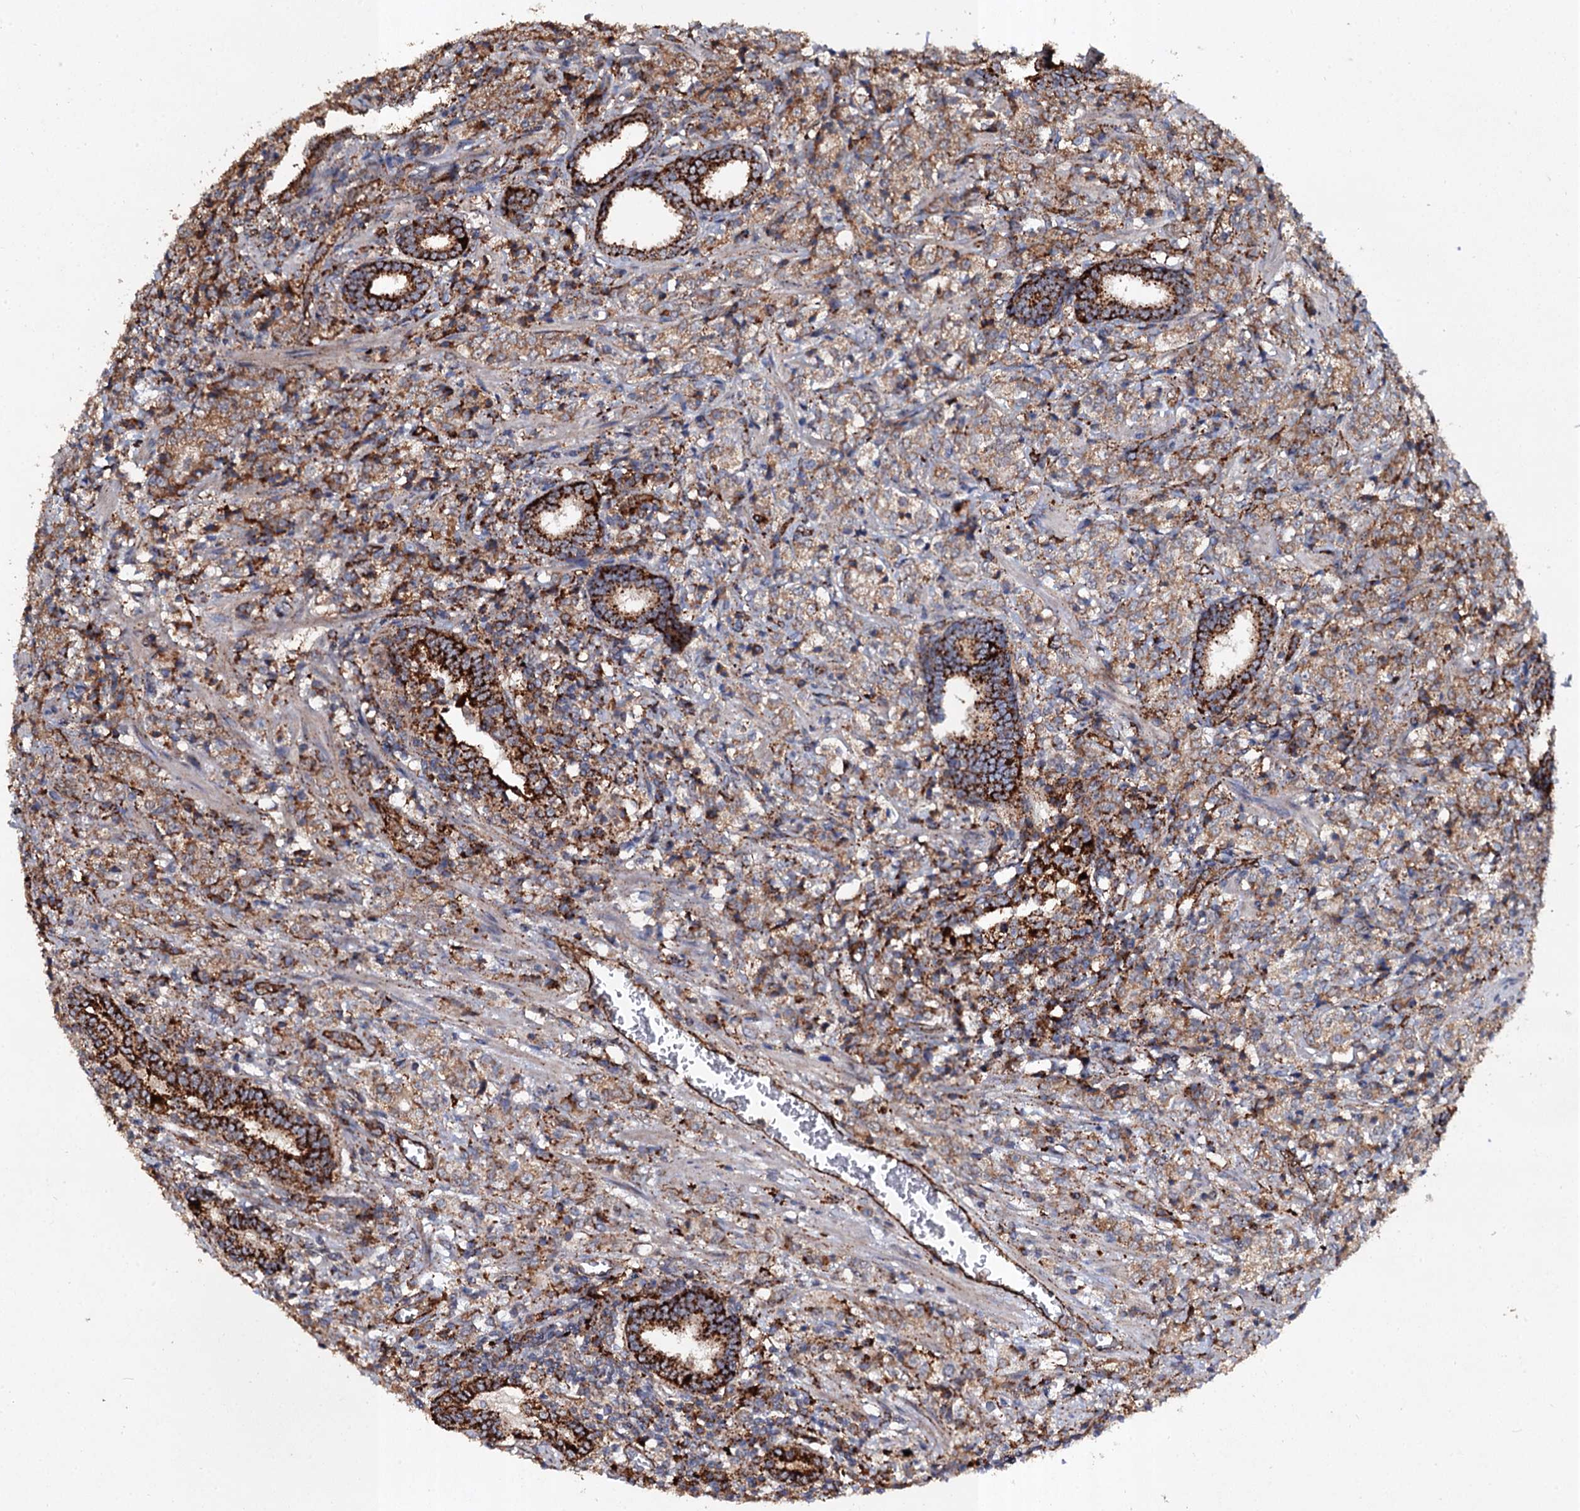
{"staining": {"intensity": "strong", "quantity": "25%-75%", "location": "cytoplasmic/membranous"}, "tissue": "prostate cancer", "cell_type": "Tumor cells", "image_type": "cancer", "snomed": [{"axis": "morphology", "description": "Adenocarcinoma, High grade"}, {"axis": "topography", "description": "Prostate"}], "caption": "Immunohistochemical staining of prostate adenocarcinoma (high-grade) demonstrates strong cytoplasmic/membranous protein expression in about 25%-75% of tumor cells. The staining was performed using DAB (3,3'-diaminobenzidine), with brown indicating positive protein expression. Nuclei are stained blue with hematoxylin.", "gene": "GBA1", "patient": {"sex": "male", "age": 69}}